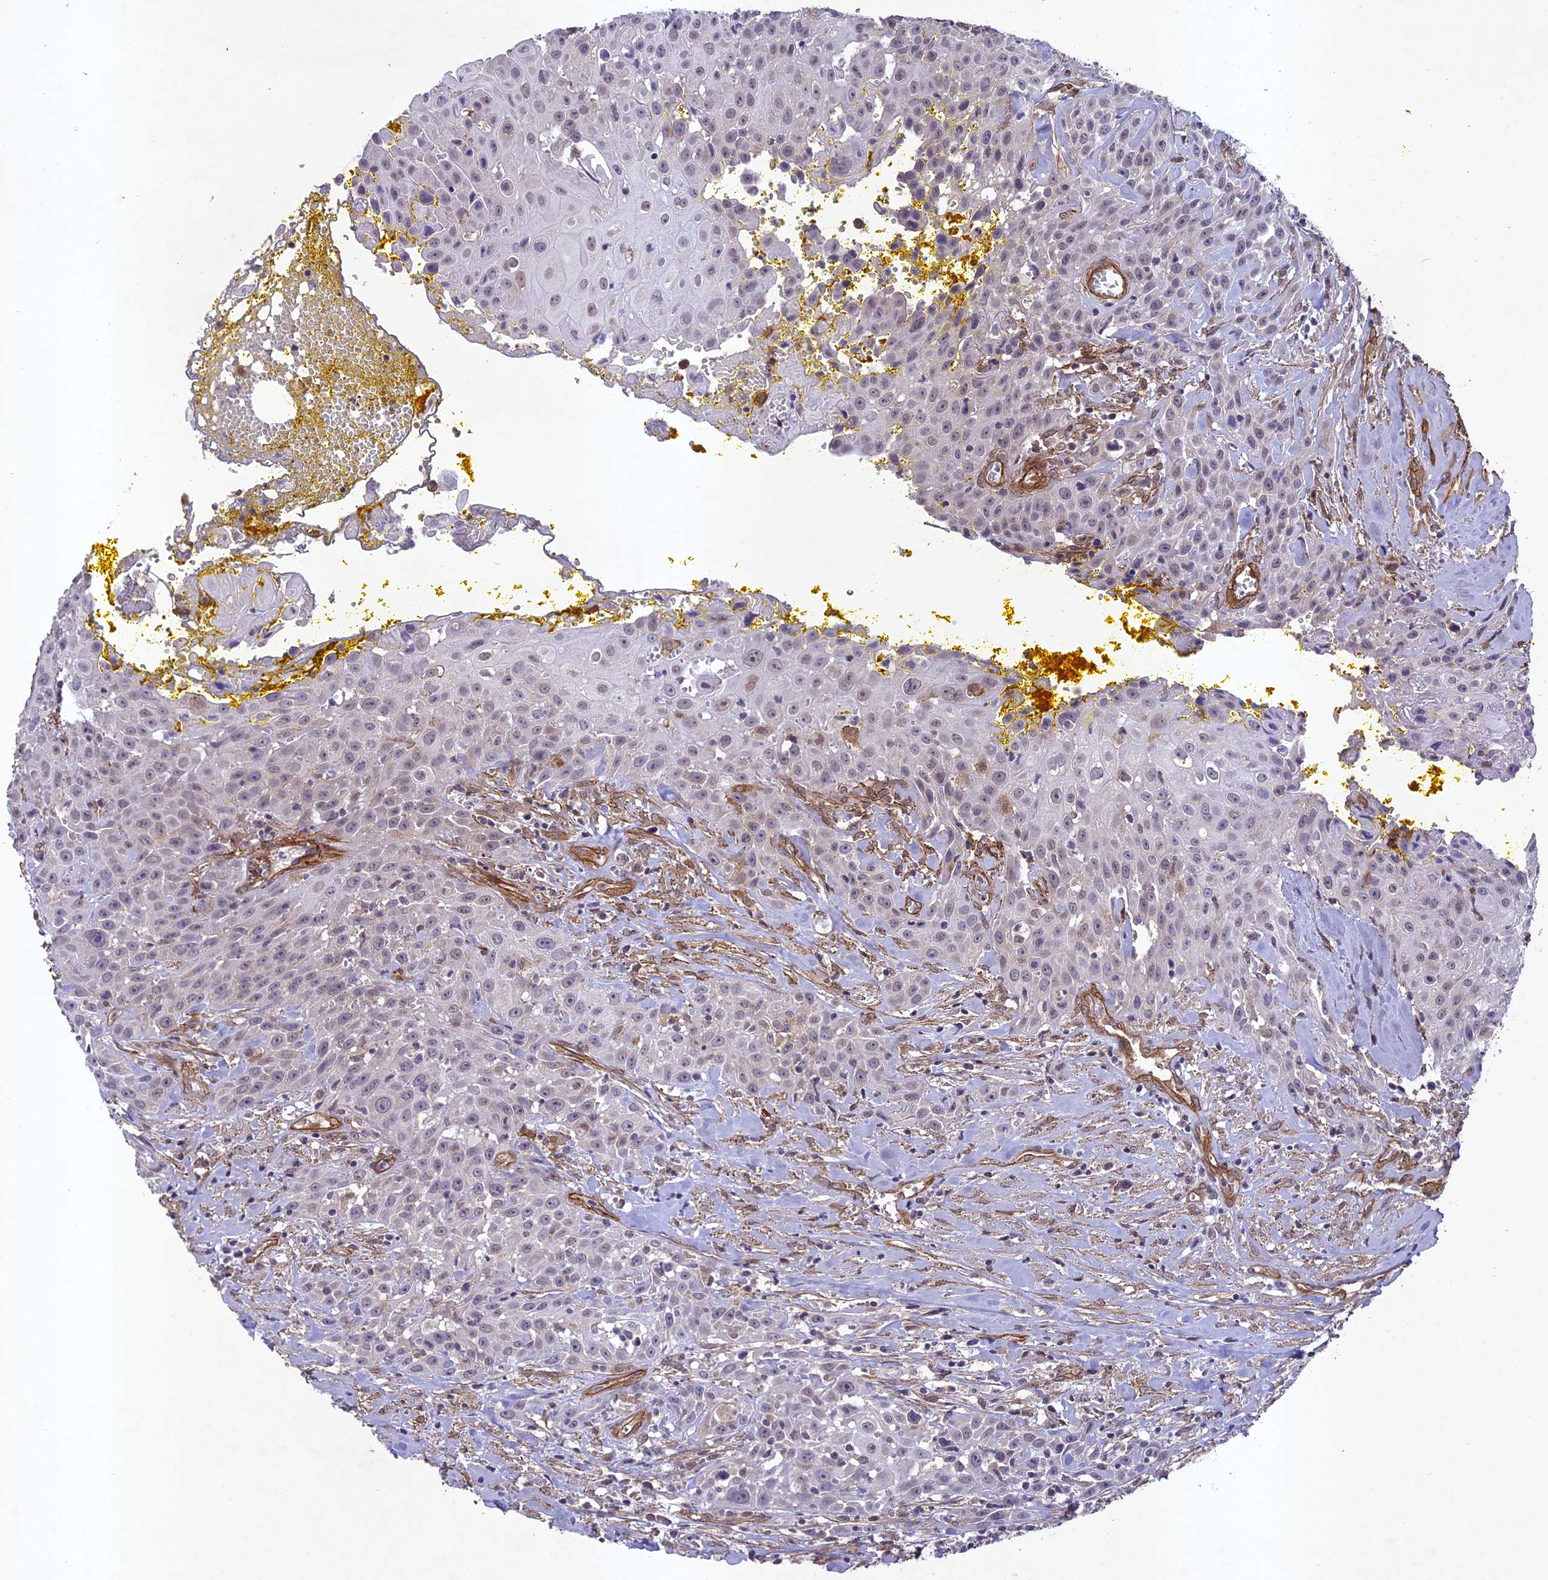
{"staining": {"intensity": "weak", "quantity": "<25%", "location": "nuclear"}, "tissue": "head and neck cancer", "cell_type": "Tumor cells", "image_type": "cancer", "snomed": [{"axis": "morphology", "description": "Squamous cell carcinoma, NOS"}, {"axis": "topography", "description": "Oral tissue"}, {"axis": "topography", "description": "Head-Neck"}], "caption": "Head and neck cancer (squamous cell carcinoma) stained for a protein using immunohistochemistry displays no positivity tumor cells.", "gene": "TNS1", "patient": {"sex": "female", "age": 82}}